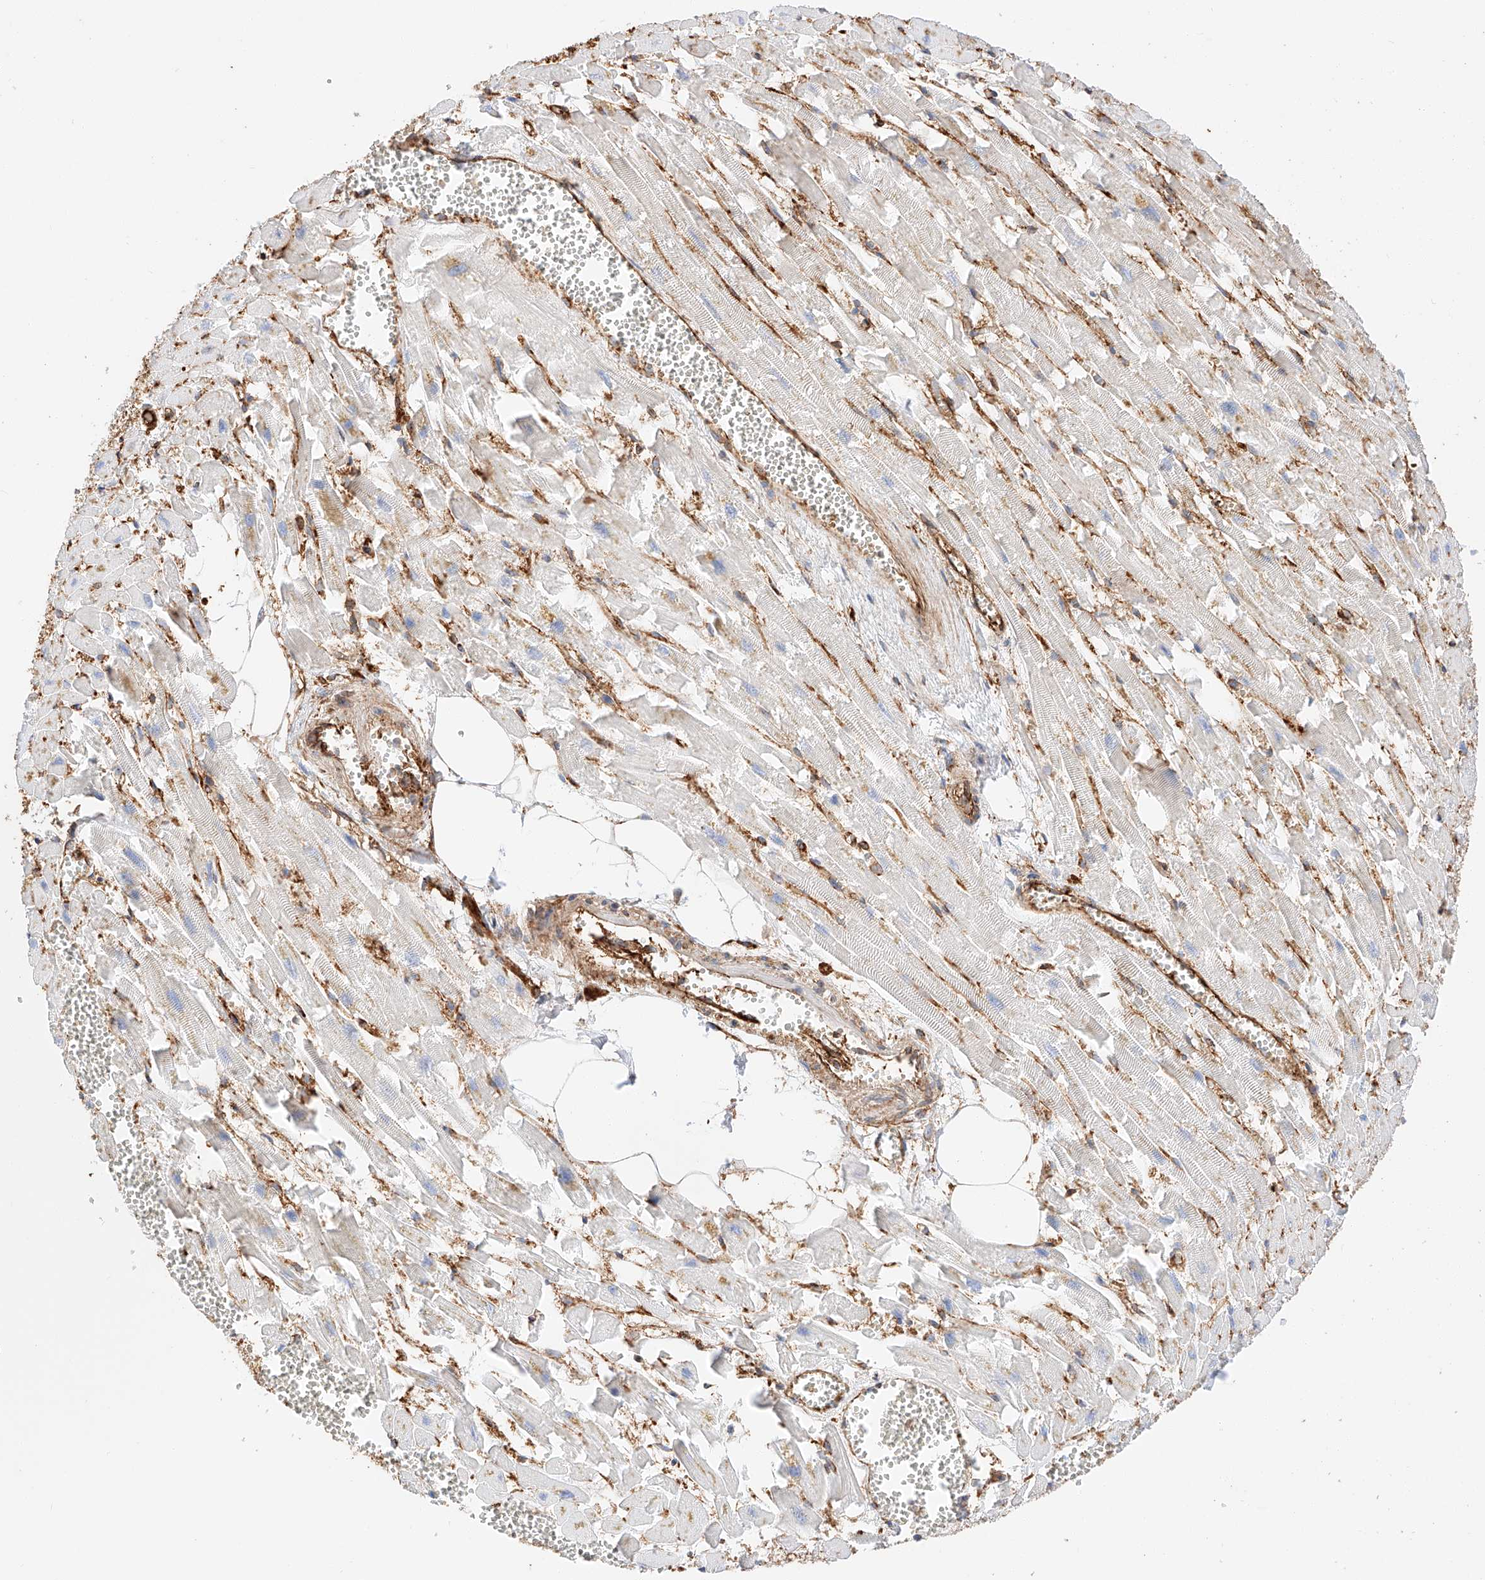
{"staining": {"intensity": "negative", "quantity": "none", "location": "none"}, "tissue": "heart muscle", "cell_type": "Cardiomyocytes", "image_type": "normal", "snomed": [{"axis": "morphology", "description": "Normal tissue, NOS"}, {"axis": "topography", "description": "Heart"}], "caption": "Image shows no protein expression in cardiomyocytes of unremarkable heart muscle. The staining was performed using DAB (3,3'-diaminobenzidine) to visualize the protein expression in brown, while the nuclei were stained in blue with hematoxylin (Magnification: 20x).", "gene": "ENSG00000259132", "patient": {"sex": "female", "age": 64}}